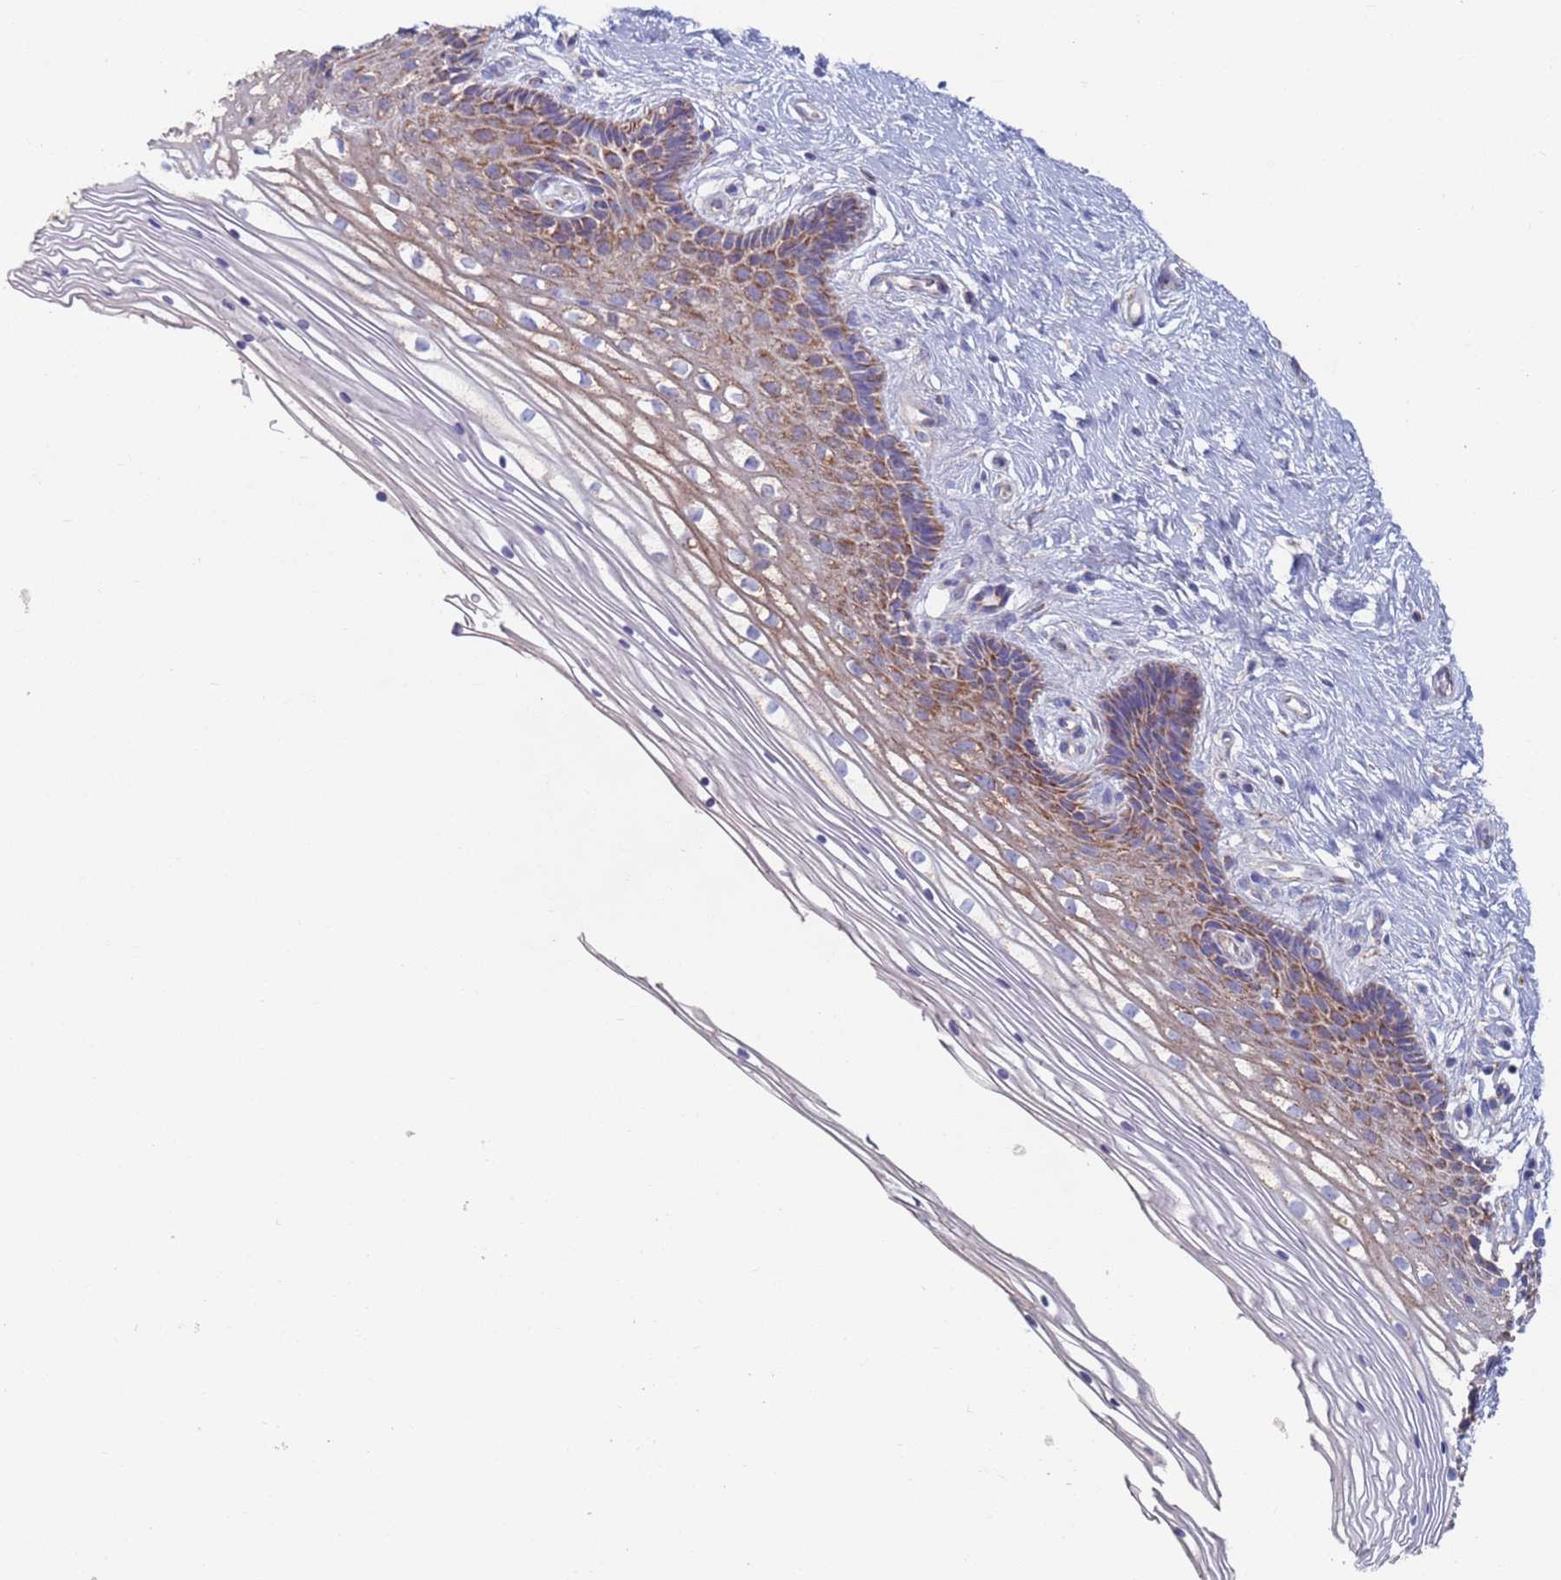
{"staining": {"intensity": "weak", "quantity": "25%-75%", "location": "cytoplasmic/membranous"}, "tissue": "cervix", "cell_type": "Glandular cells", "image_type": "normal", "snomed": [{"axis": "morphology", "description": "Normal tissue, NOS"}, {"axis": "topography", "description": "Cervix"}], "caption": "Normal cervix exhibits weak cytoplasmic/membranous positivity in approximately 25%-75% of glandular cells (DAB IHC with brightfield microscopy, high magnification)..", "gene": "MRPL22", "patient": {"sex": "female", "age": 33}}